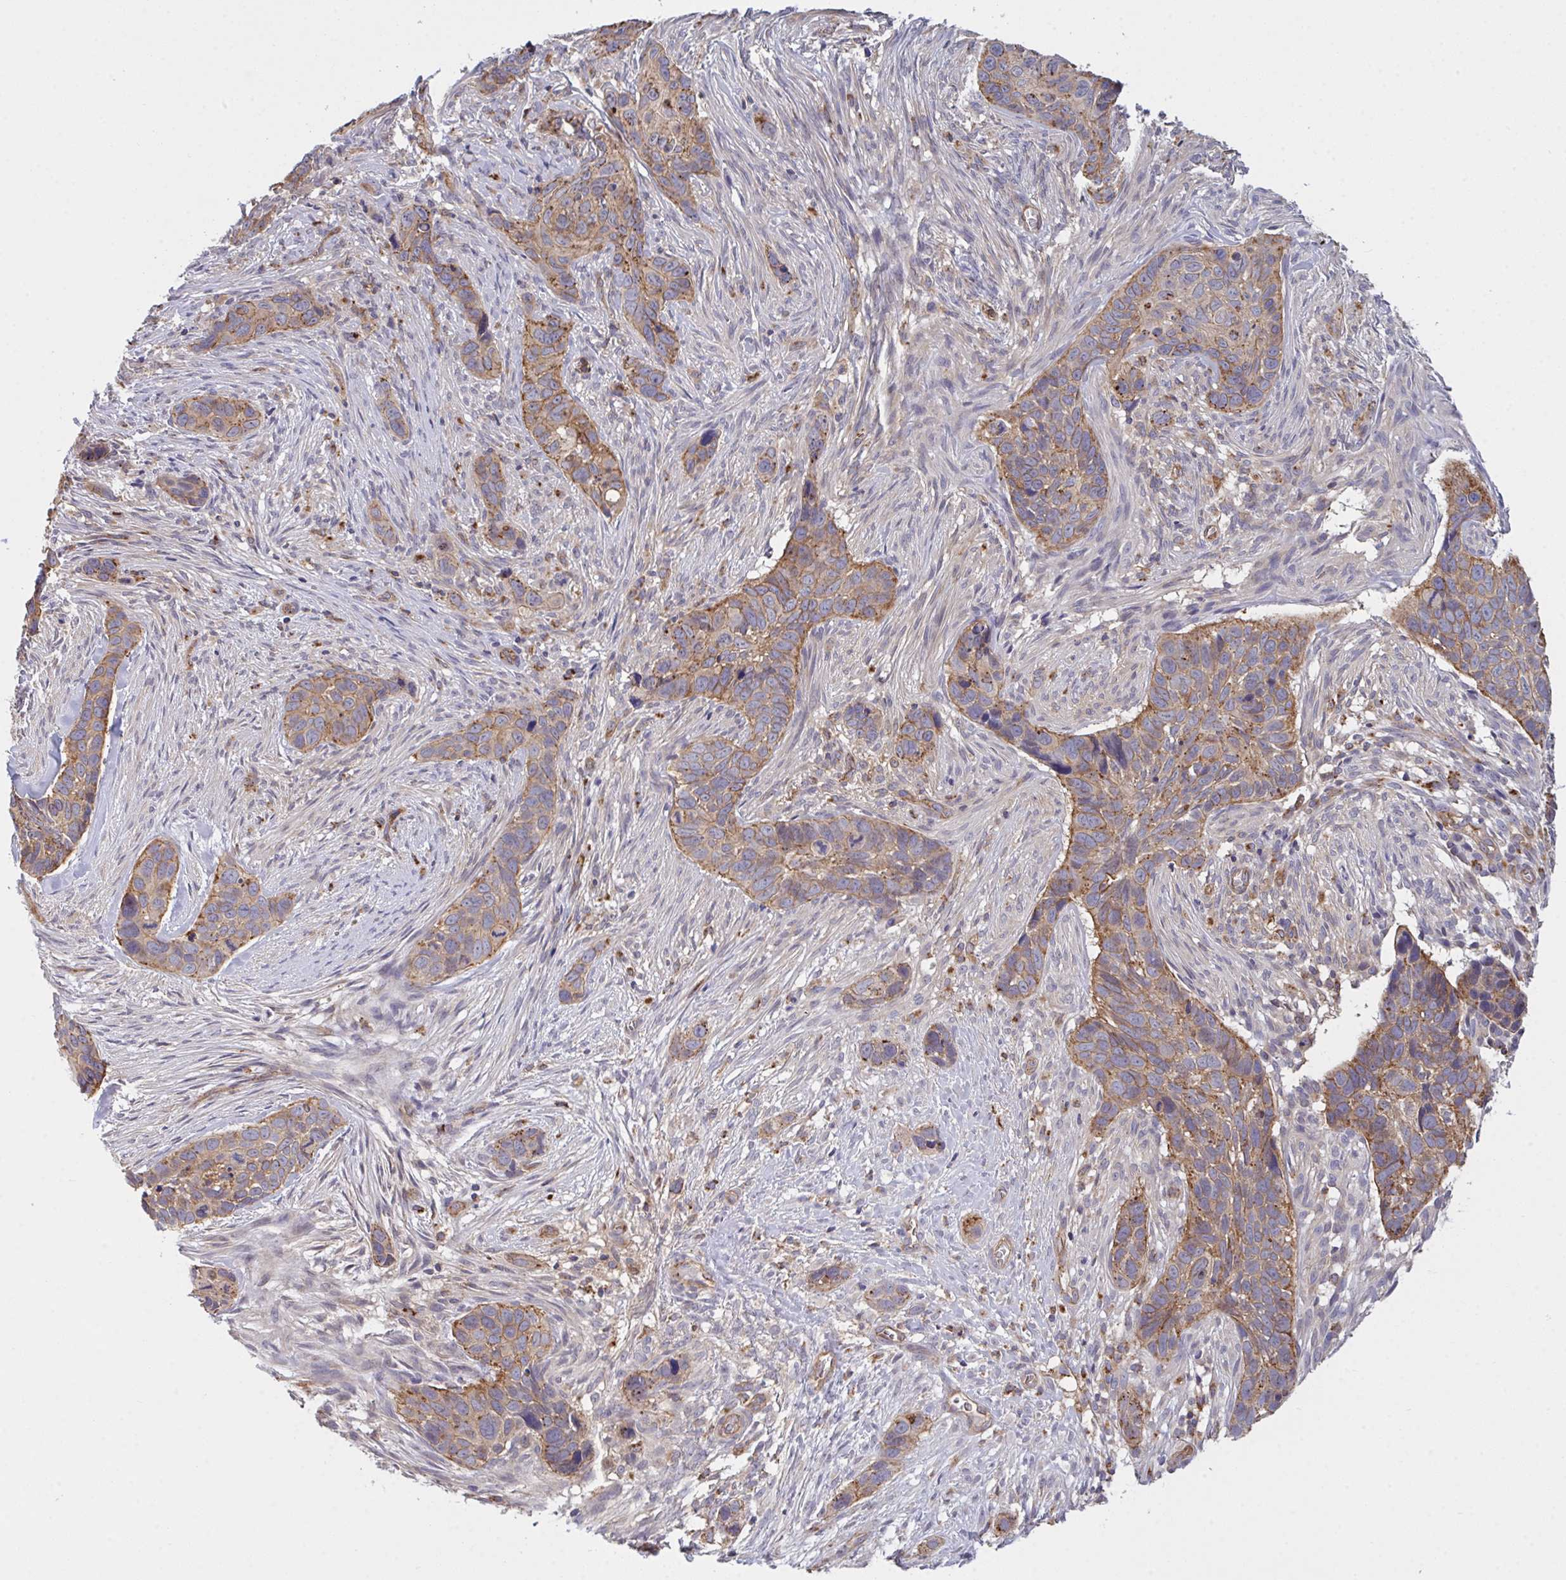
{"staining": {"intensity": "moderate", "quantity": "25%-75%", "location": "cytoplasmic/membranous"}, "tissue": "skin cancer", "cell_type": "Tumor cells", "image_type": "cancer", "snomed": [{"axis": "morphology", "description": "Basal cell carcinoma"}, {"axis": "topography", "description": "Skin"}], "caption": "Immunohistochemical staining of human basal cell carcinoma (skin) displays medium levels of moderate cytoplasmic/membranous staining in about 25%-75% of tumor cells. The protein is stained brown, and the nuclei are stained in blue (DAB IHC with brightfield microscopy, high magnification).", "gene": "C4orf36", "patient": {"sex": "female", "age": 82}}